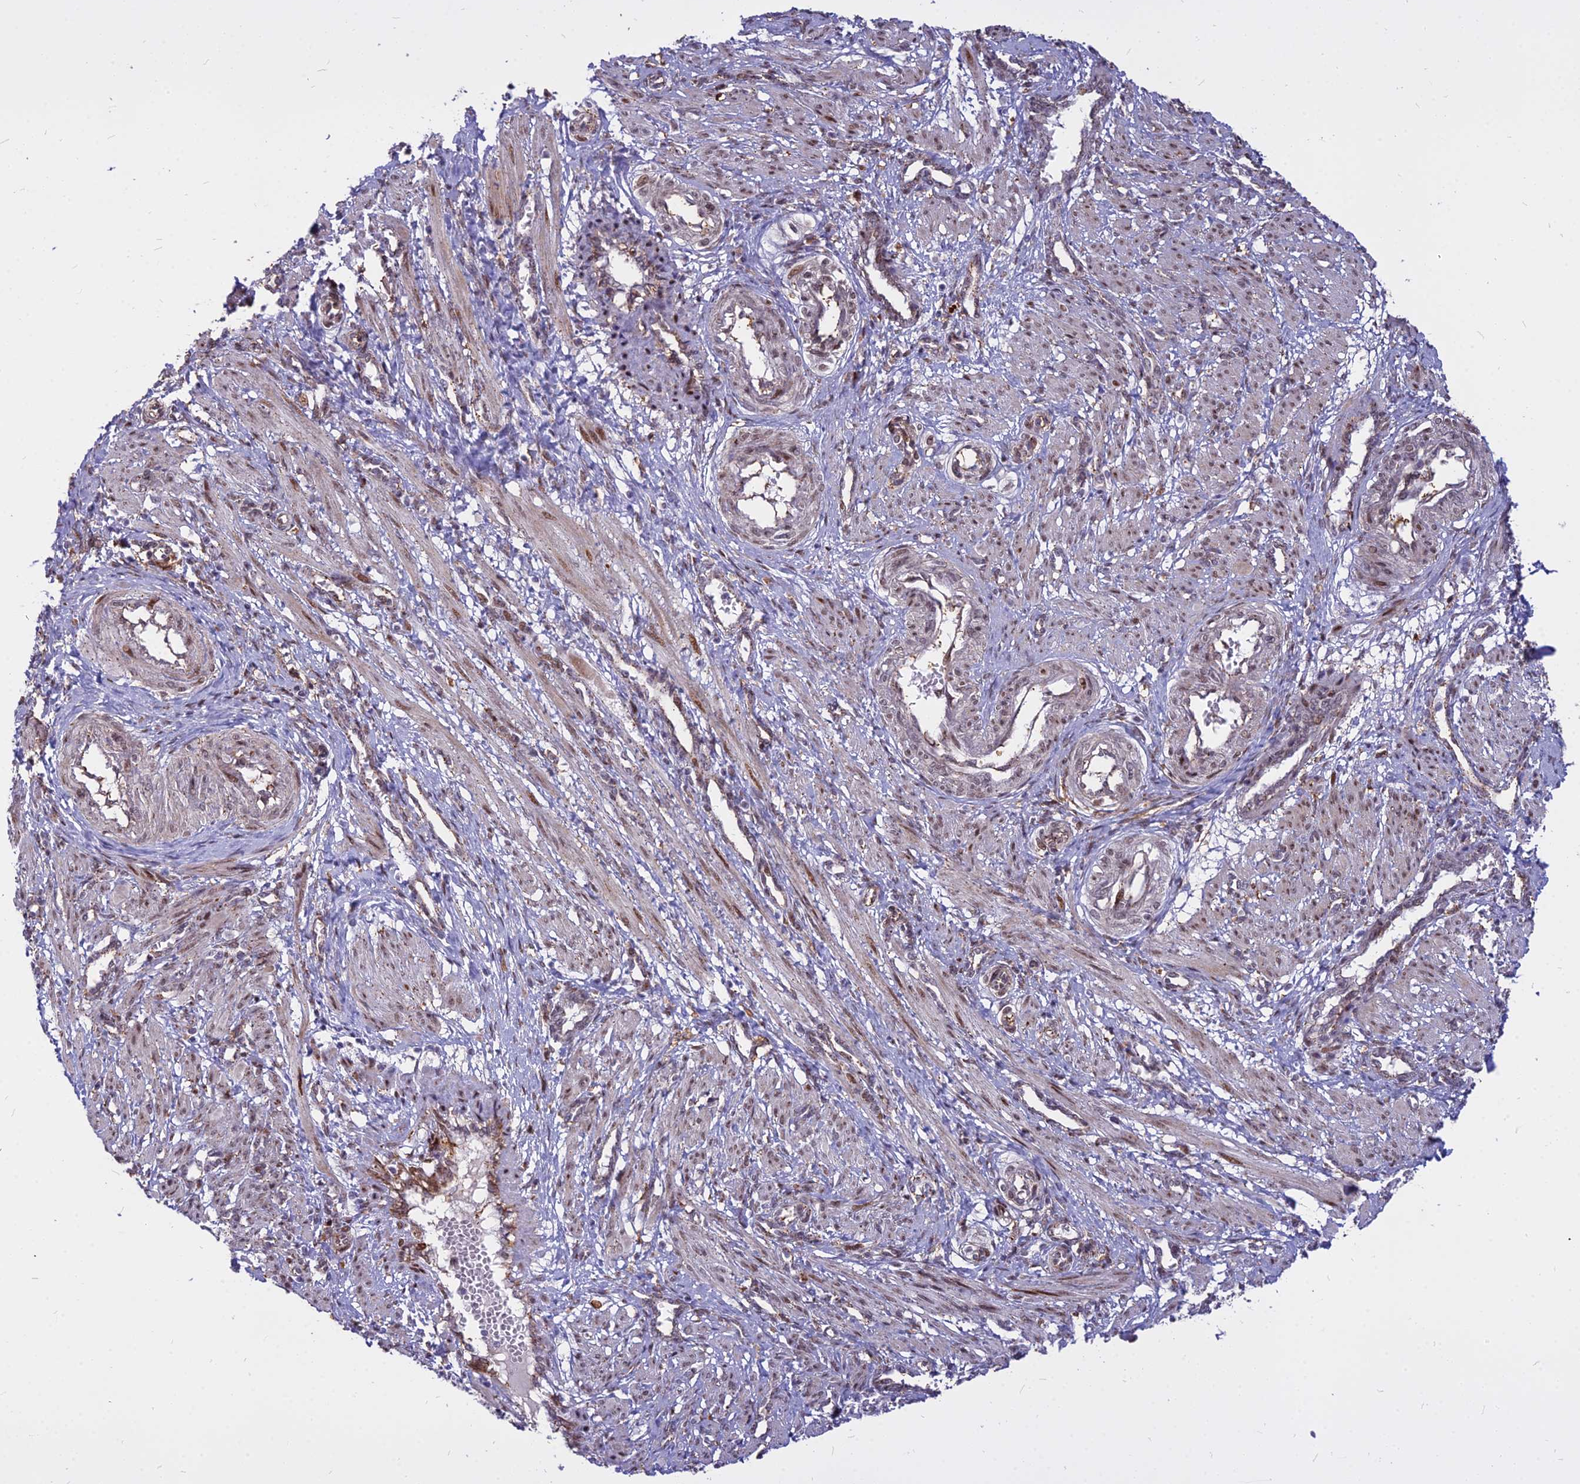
{"staining": {"intensity": "moderate", "quantity": ">75%", "location": "cytoplasmic/membranous,nuclear"}, "tissue": "smooth muscle", "cell_type": "Smooth muscle cells", "image_type": "normal", "snomed": [{"axis": "morphology", "description": "Normal tissue, NOS"}, {"axis": "topography", "description": "Endometrium"}], "caption": "Approximately >75% of smooth muscle cells in normal smooth muscle exhibit moderate cytoplasmic/membranous,nuclear protein positivity as visualized by brown immunohistochemical staining.", "gene": "ALG10B", "patient": {"sex": "female", "age": 33}}